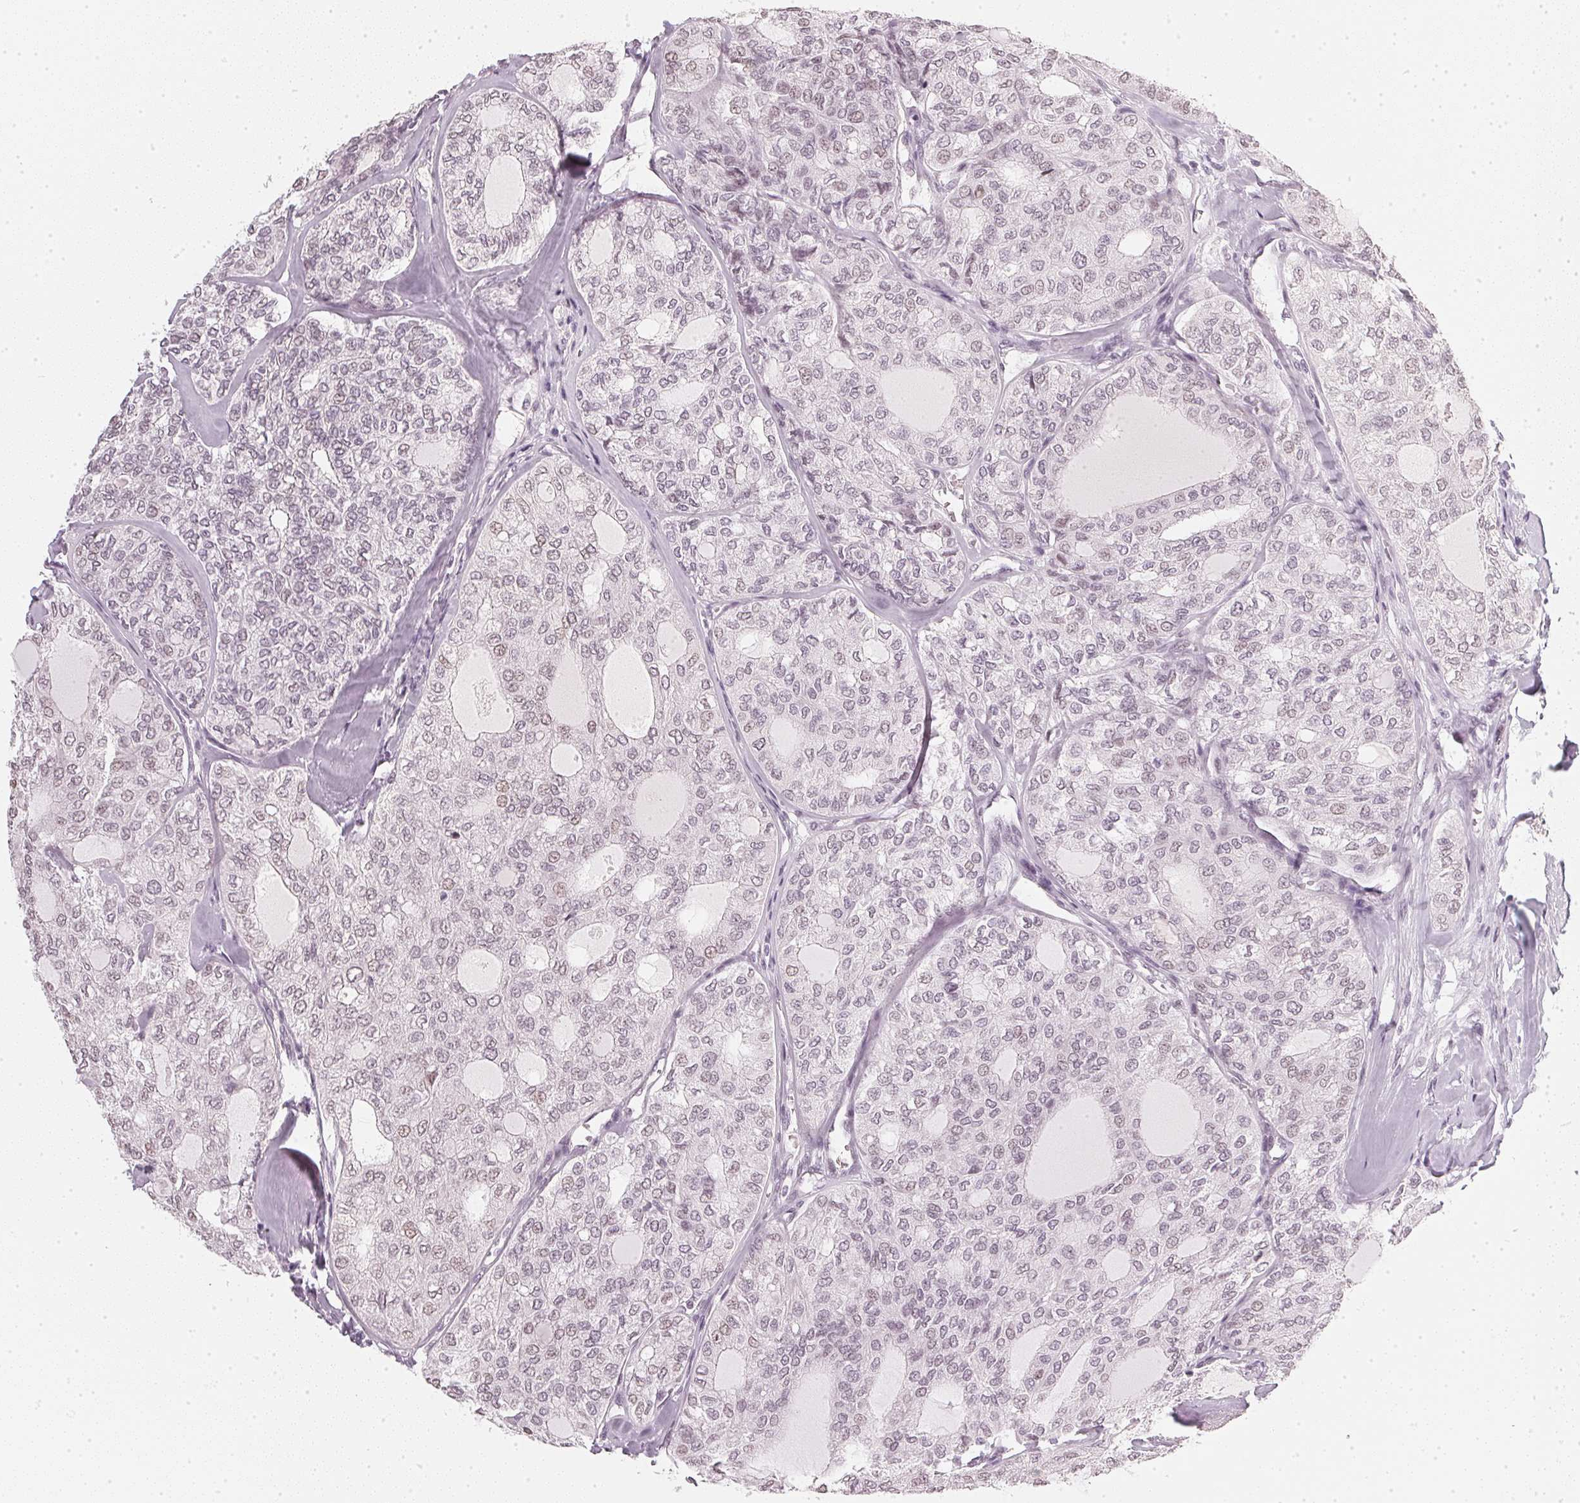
{"staining": {"intensity": "weak", "quantity": "<25%", "location": "nuclear"}, "tissue": "thyroid cancer", "cell_type": "Tumor cells", "image_type": "cancer", "snomed": [{"axis": "morphology", "description": "Follicular adenoma carcinoma, NOS"}, {"axis": "topography", "description": "Thyroid gland"}], "caption": "DAB (3,3'-diaminobenzidine) immunohistochemical staining of human follicular adenoma carcinoma (thyroid) exhibits no significant staining in tumor cells.", "gene": "DNAJC6", "patient": {"sex": "male", "age": 75}}